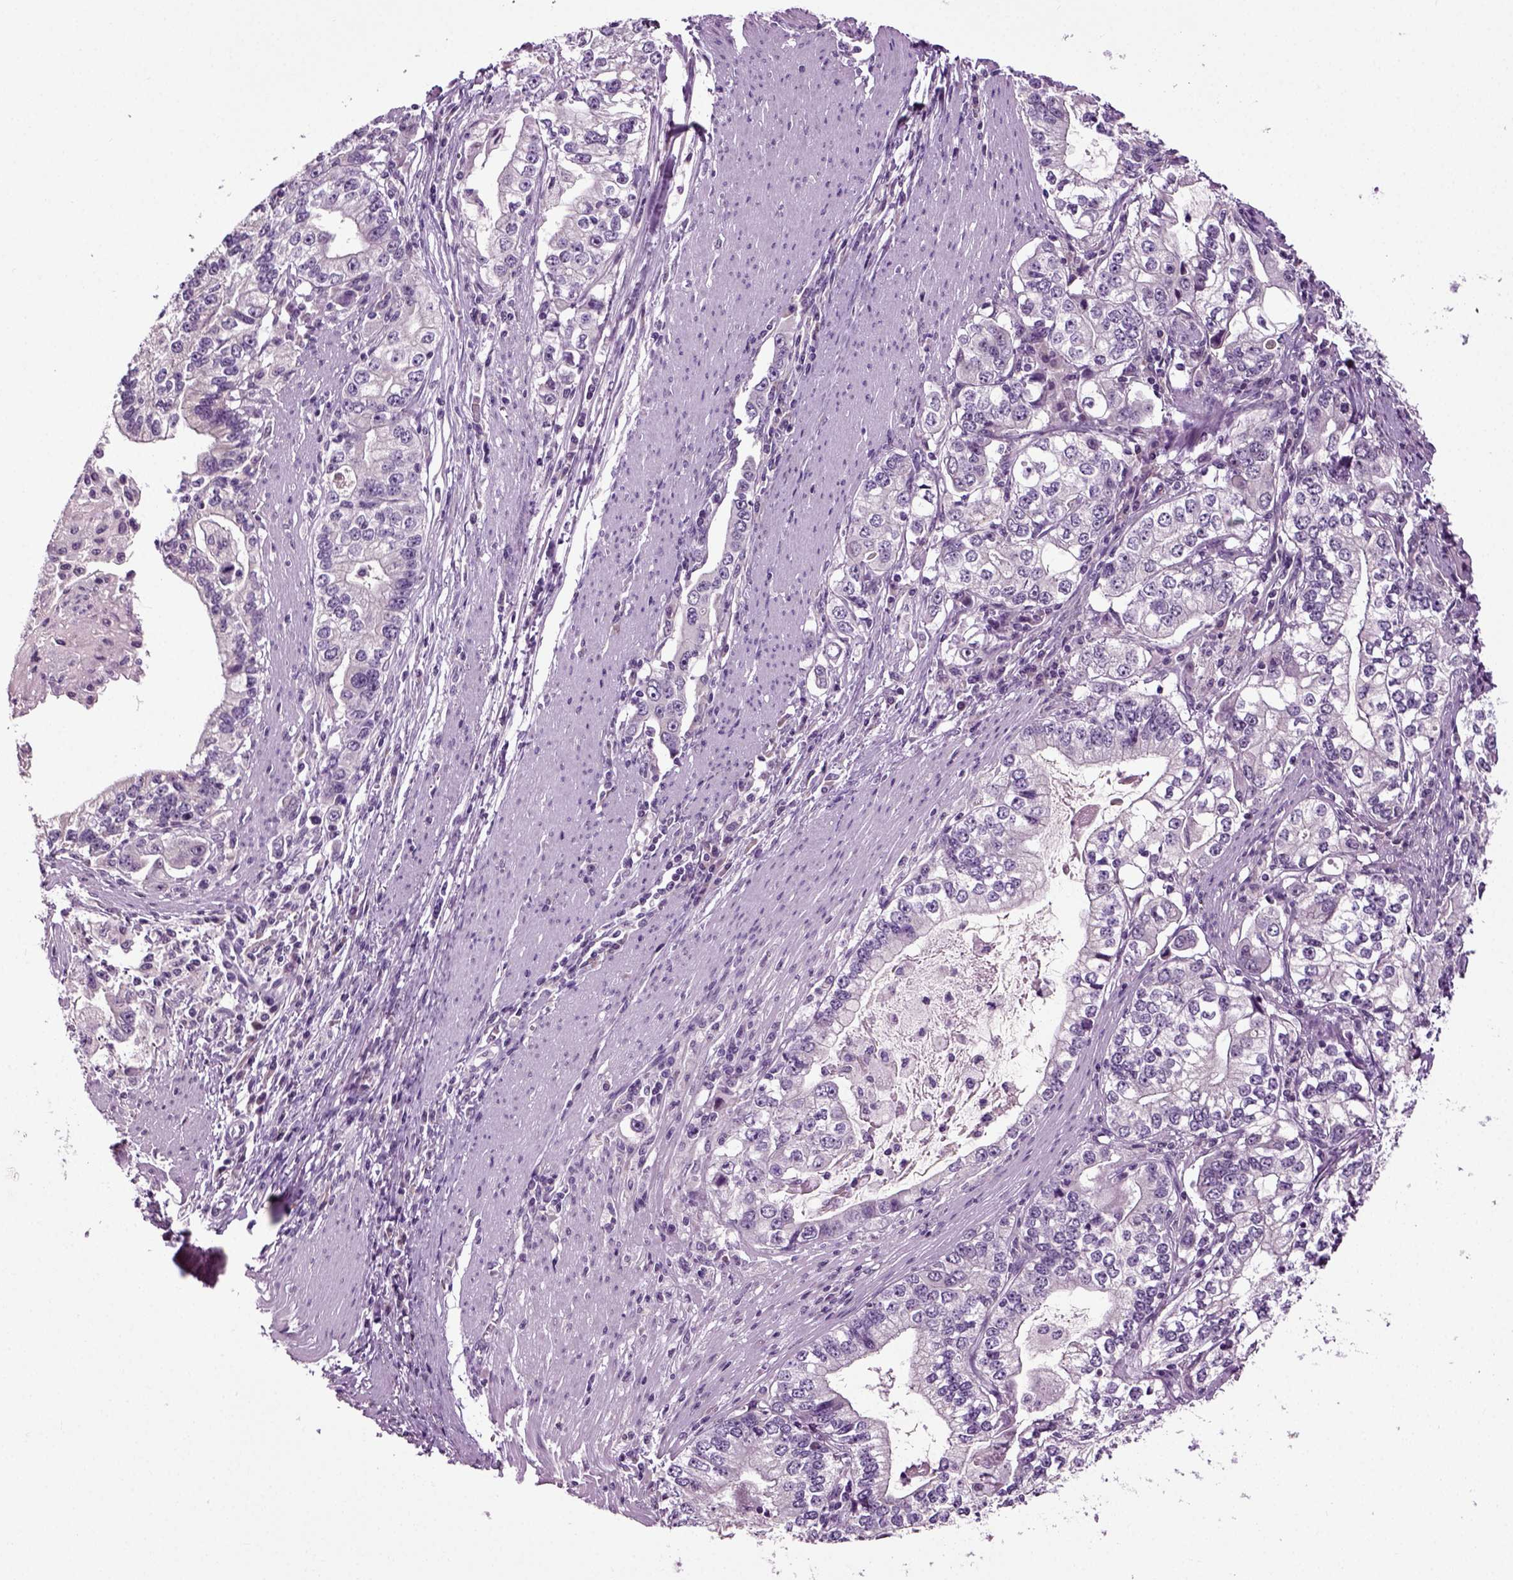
{"staining": {"intensity": "negative", "quantity": "none", "location": "none"}, "tissue": "stomach cancer", "cell_type": "Tumor cells", "image_type": "cancer", "snomed": [{"axis": "morphology", "description": "Adenocarcinoma, NOS"}, {"axis": "topography", "description": "Stomach, lower"}], "caption": "High power microscopy photomicrograph of an immunohistochemistry histopathology image of adenocarcinoma (stomach), revealing no significant expression in tumor cells.", "gene": "SPATA17", "patient": {"sex": "female", "age": 72}}